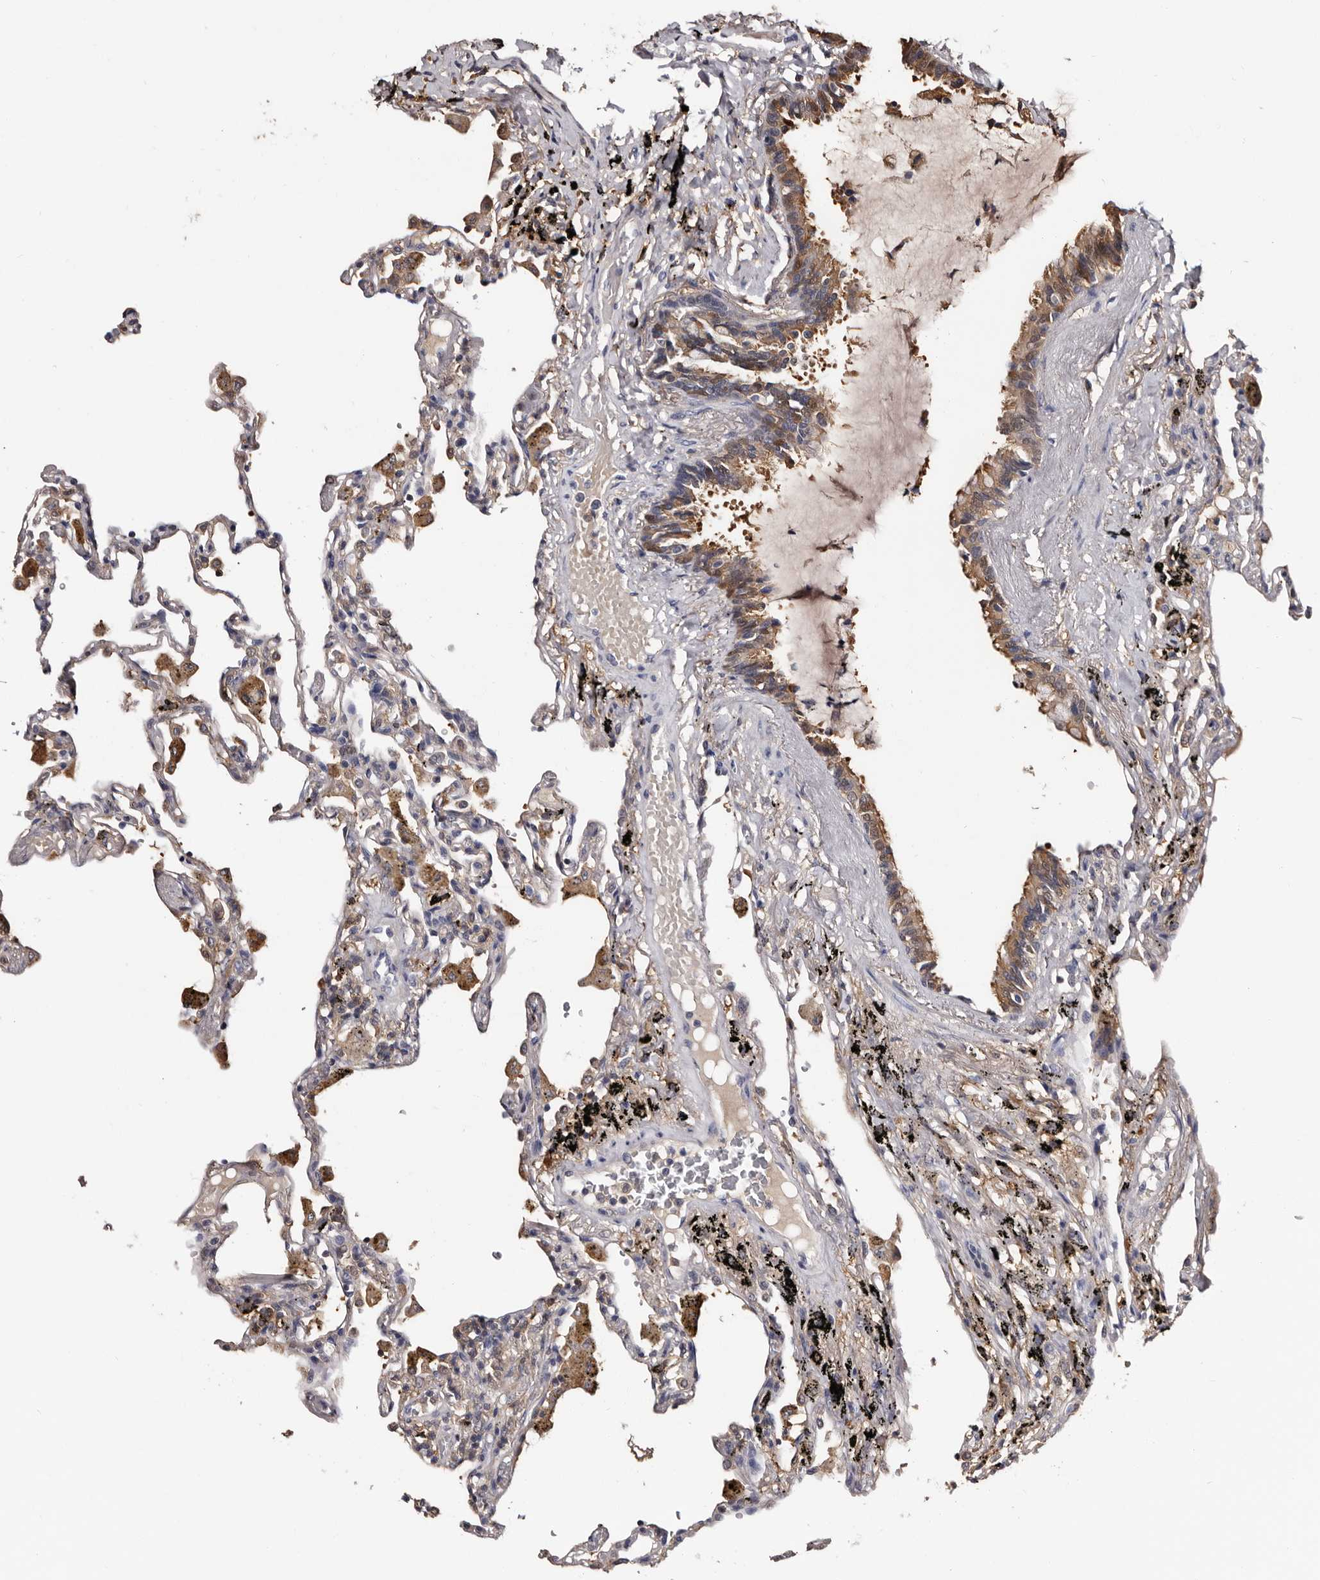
{"staining": {"intensity": "negative", "quantity": "none", "location": "none"}, "tissue": "lung", "cell_type": "Alveolar cells", "image_type": "normal", "snomed": [{"axis": "morphology", "description": "Normal tissue, NOS"}, {"axis": "topography", "description": "Lung"}], "caption": "Immunohistochemistry (IHC) micrograph of unremarkable lung: human lung stained with DAB reveals no significant protein staining in alveolar cells. (Immunohistochemistry (IHC), brightfield microscopy, high magnification).", "gene": "DNPH1", "patient": {"sex": "male", "age": 59}}